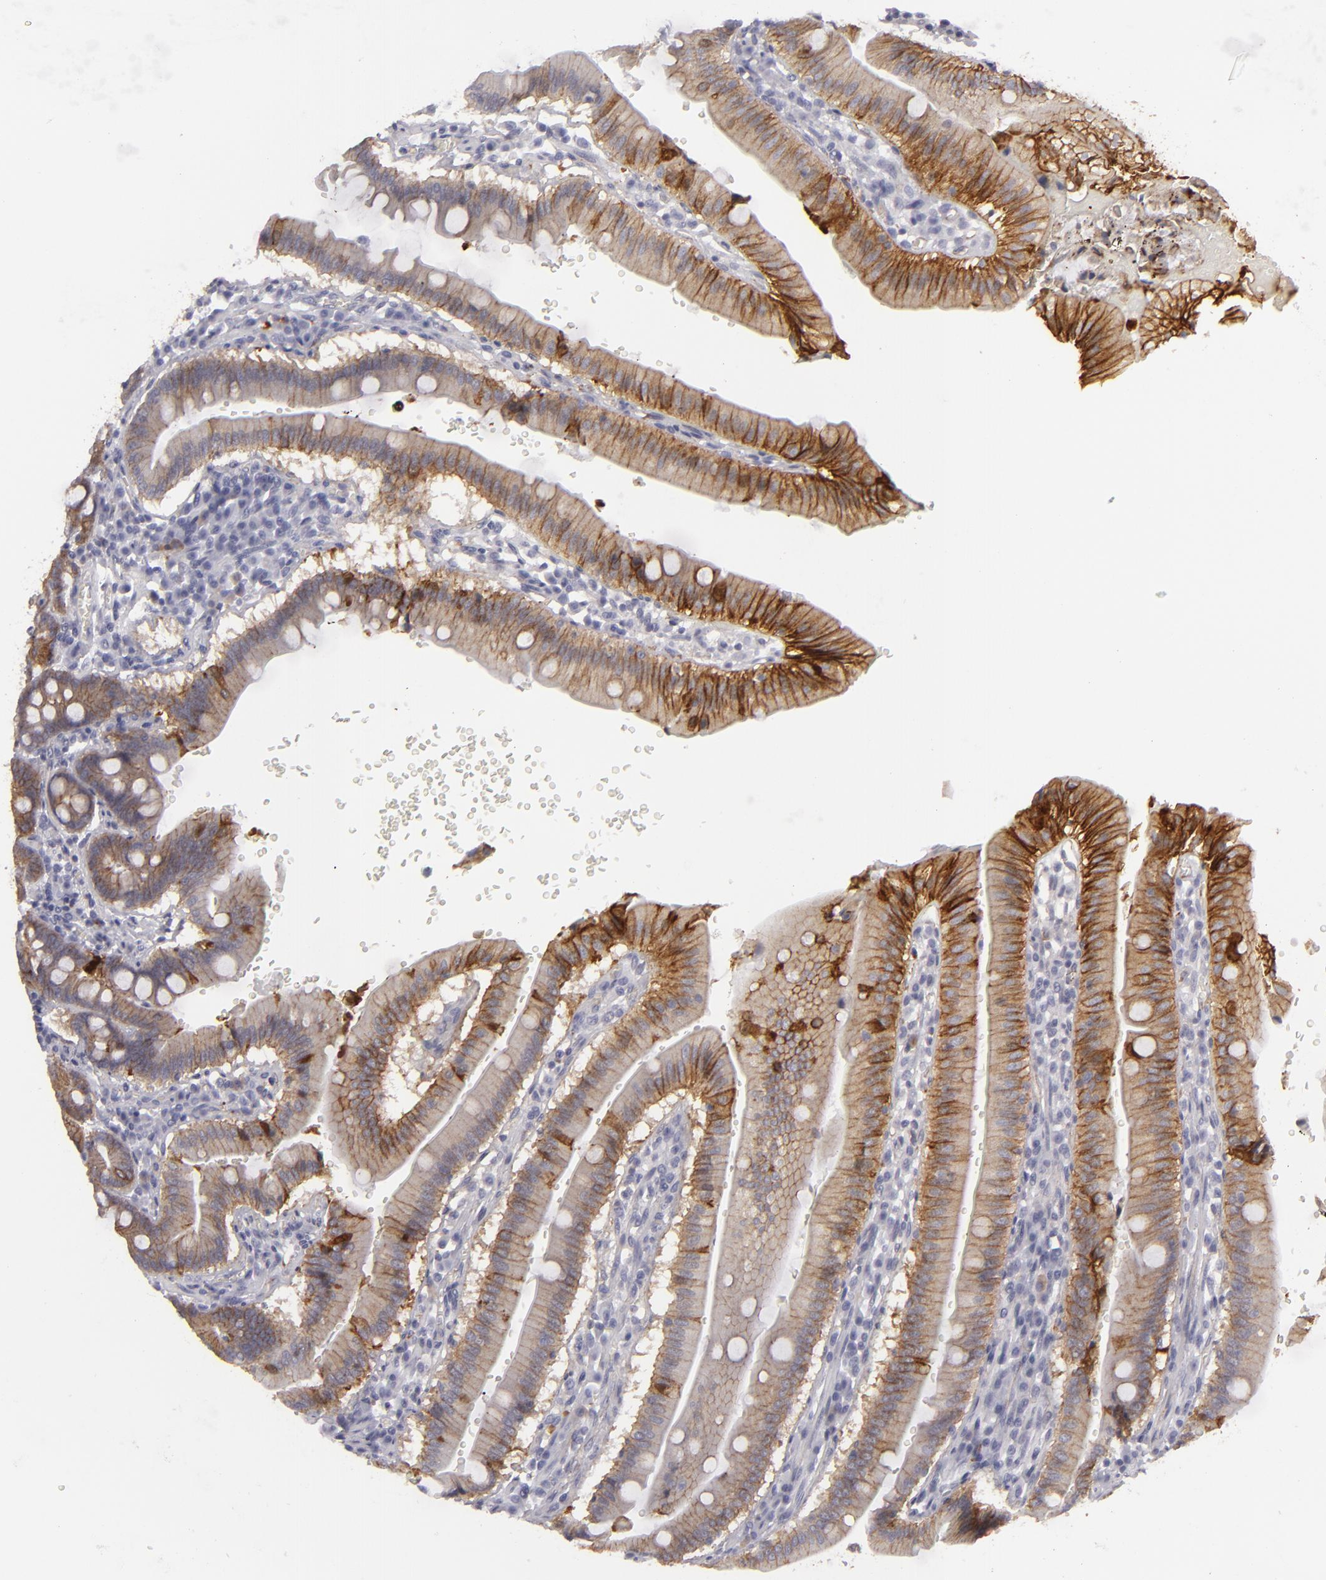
{"staining": {"intensity": "moderate", "quantity": ">75%", "location": "cytoplasmic/membranous"}, "tissue": "small intestine", "cell_type": "Glandular cells", "image_type": "normal", "snomed": [{"axis": "morphology", "description": "Normal tissue, NOS"}, {"axis": "topography", "description": "Small intestine"}], "caption": "This histopathology image reveals immunohistochemistry (IHC) staining of benign human small intestine, with medium moderate cytoplasmic/membranous positivity in about >75% of glandular cells.", "gene": "JUP", "patient": {"sex": "male", "age": 71}}